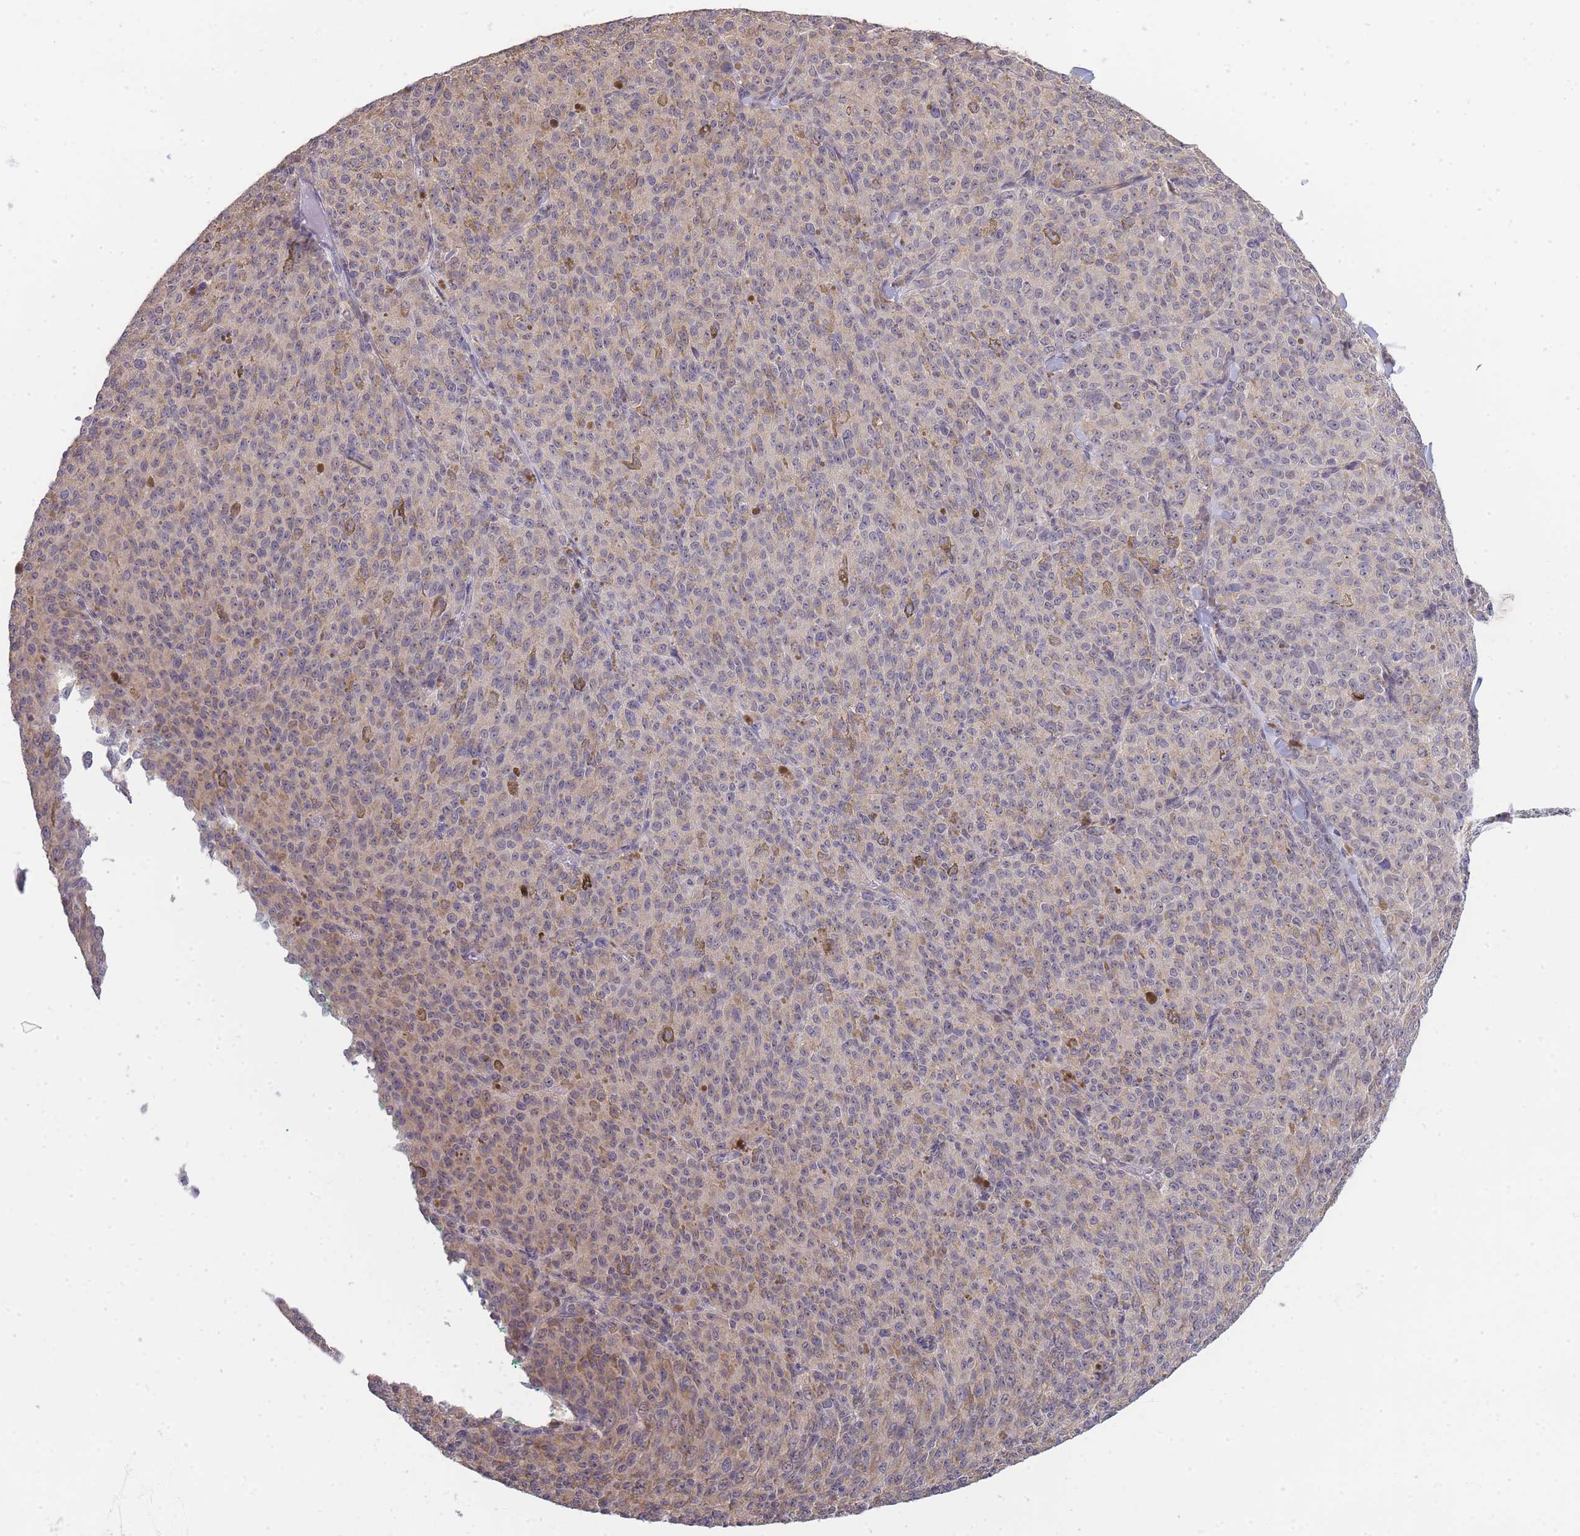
{"staining": {"intensity": "weak", "quantity": ">75%", "location": "cytoplasmic/membranous"}, "tissue": "melanoma", "cell_type": "Tumor cells", "image_type": "cancer", "snomed": [{"axis": "morphology", "description": "Malignant melanoma, NOS"}, {"axis": "topography", "description": "Skin"}], "caption": "Protein analysis of melanoma tissue displays weak cytoplasmic/membranous staining in approximately >75% of tumor cells.", "gene": "C19orf25", "patient": {"sex": "female", "age": 52}}